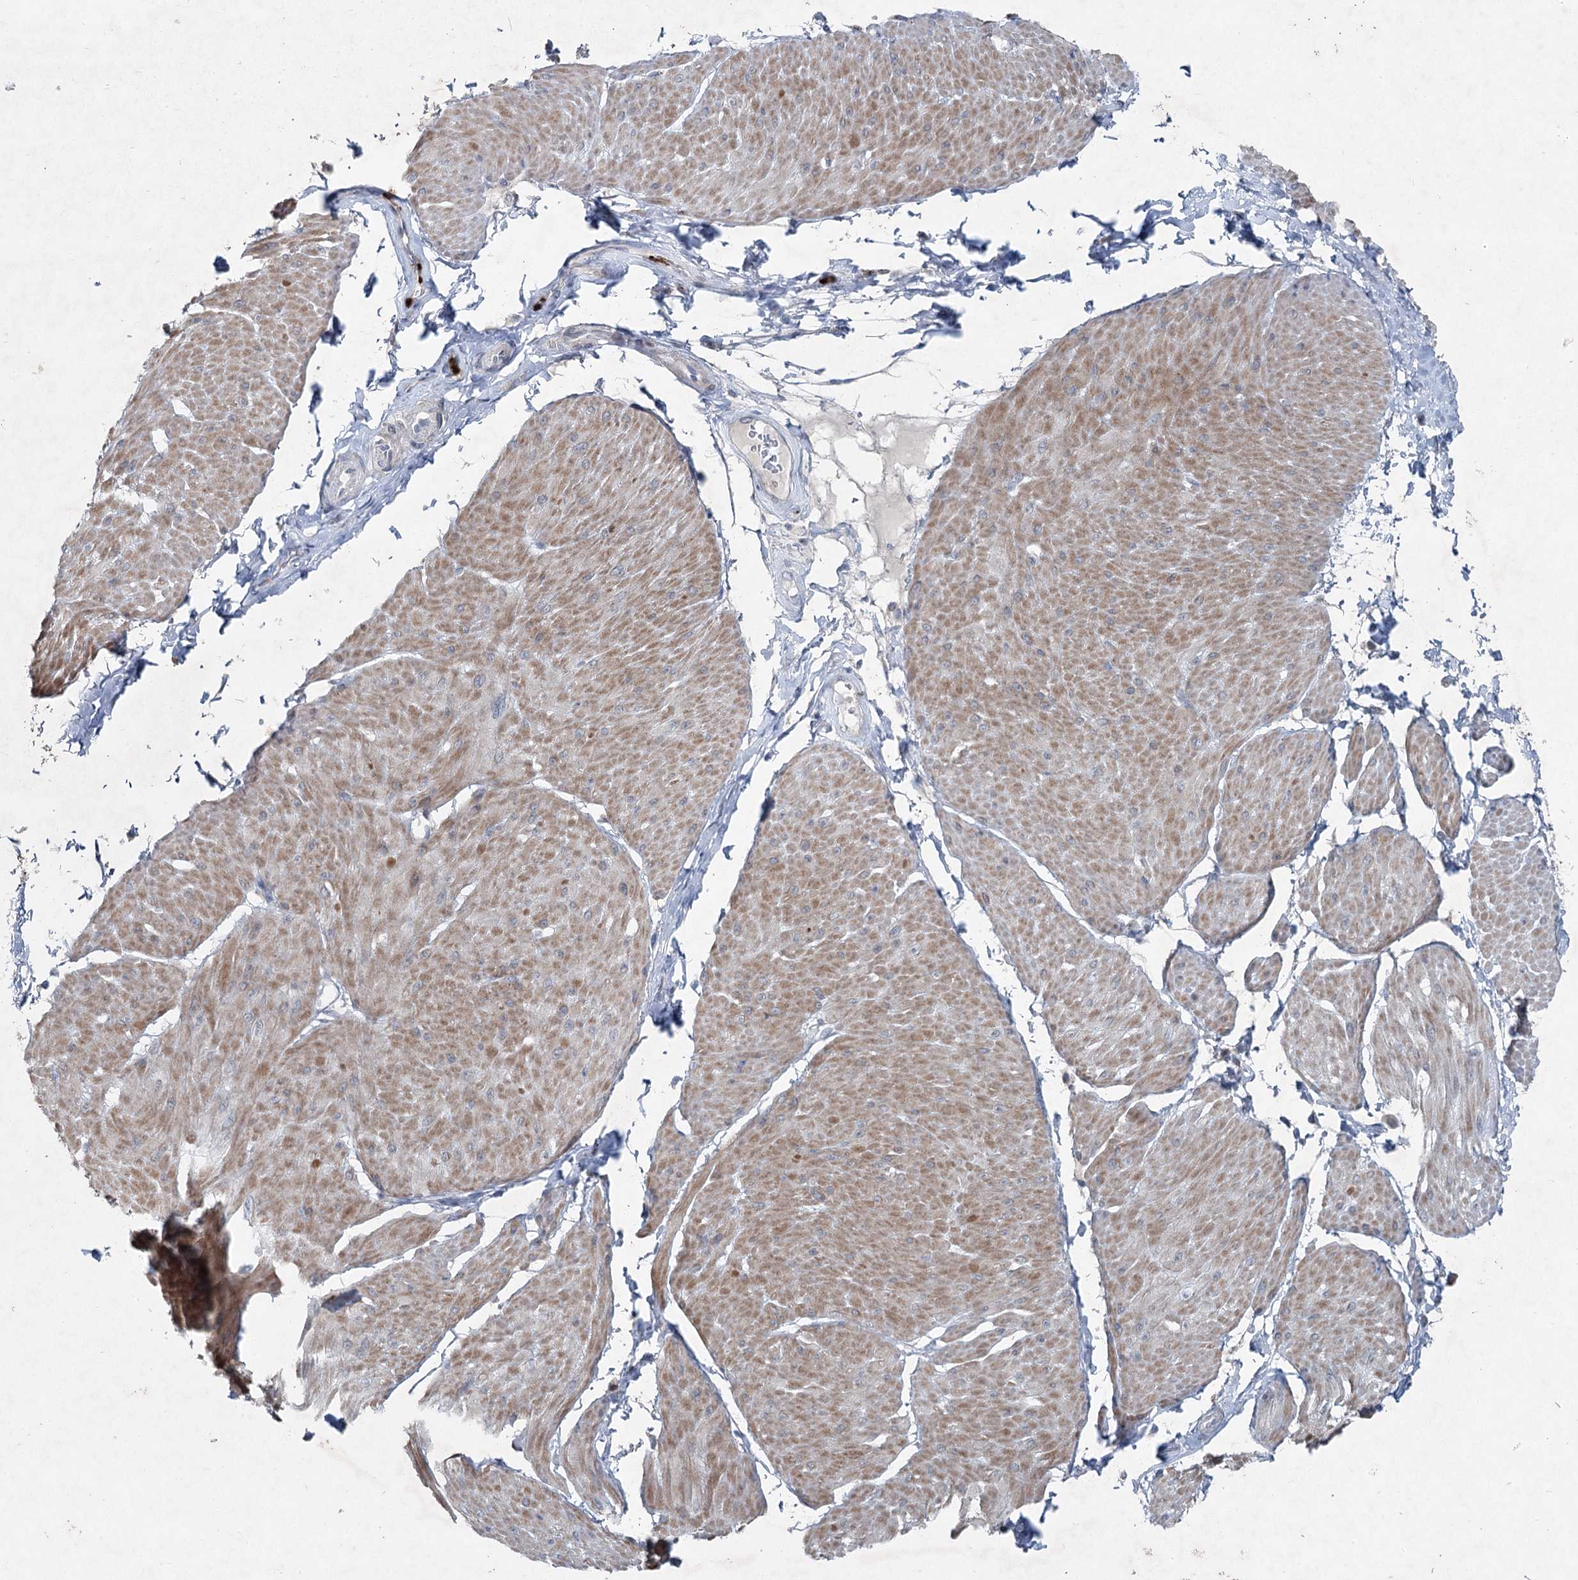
{"staining": {"intensity": "moderate", "quantity": "<25%", "location": "cytoplasmic/membranous"}, "tissue": "smooth muscle", "cell_type": "Smooth muscle cells", "image_type": "normal", "snomed": [{"axis": "morphology", "description": "Urothelial carcinoma, High grade"}, {"axis": "topography", "description": "Urinary bladder"}], "caption": "Immunohistochemistry (DAB (3,3'-diaminobenzidine)) staining of benign human smooth muscle reveals moderate cytoplasmic/membranous protein positivity in about <25% of smooth muscle cells. The staining is performed using DAB brown chromogen to label protein expression. The nuclei are counter-stained blue using hematoxylin.", "gene": "ENSG00000285330", "patient": {"sex": "male", "age": 46}}